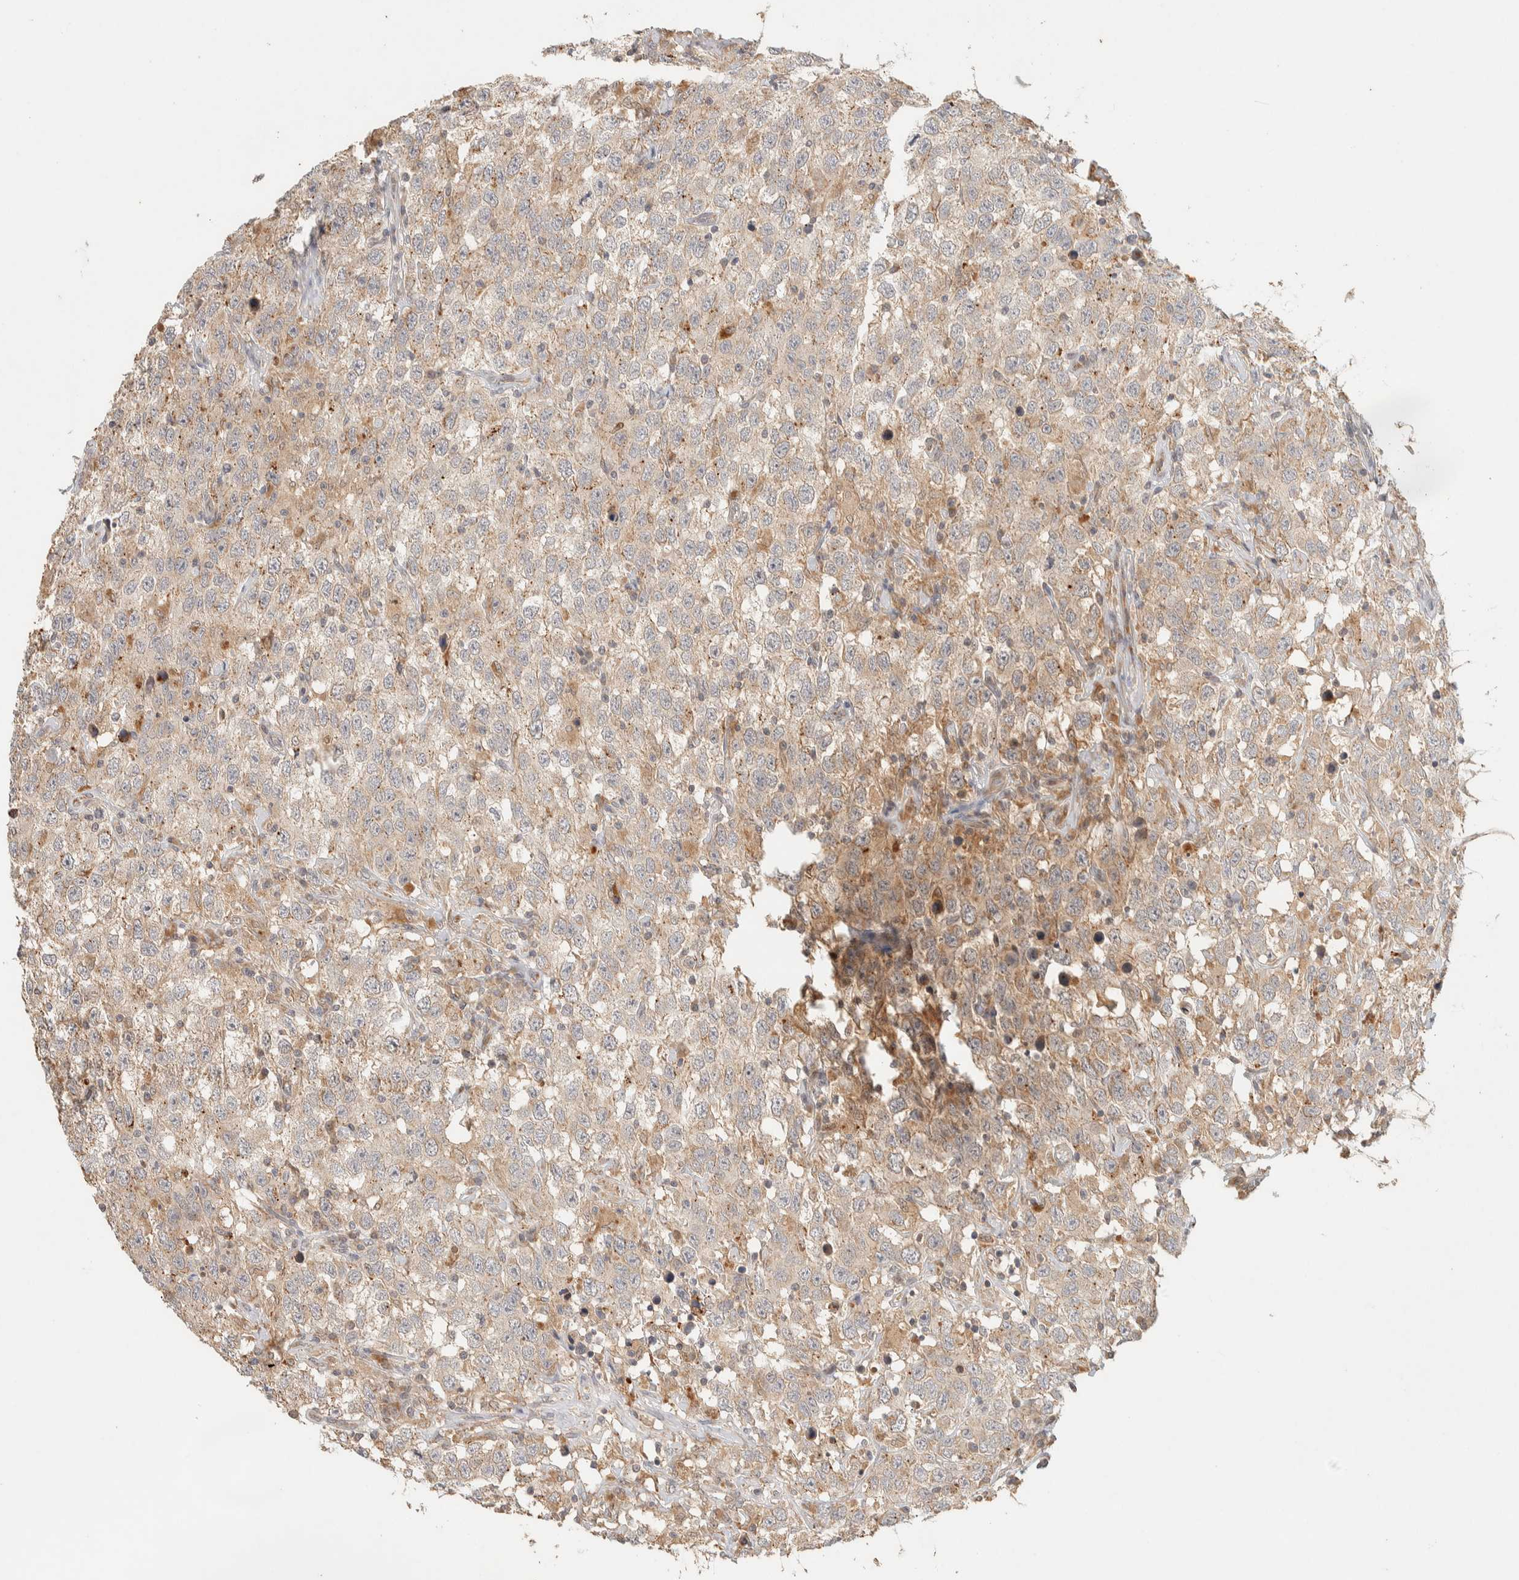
{"staining": {"intensity": "weak", "quantity": ">75%", "location": "cytoplasmic/membranous"}, "tissue": "testis cancer", "cell_type": "Tumor cells", "image_type": "cancer", "snomed": [{"axis": "morphology", "description": "Seminoma, NOS"}, {"axis": "topography", "description": "Testis"}], "caption": "This is a histology image of immunohistochemistry staining of testis seminoma, which shows weak staining in the cytoplasmic/membranous of tumor cells.", "gene": "ITPA", "patient": {"sex": "male", "age": 41}}